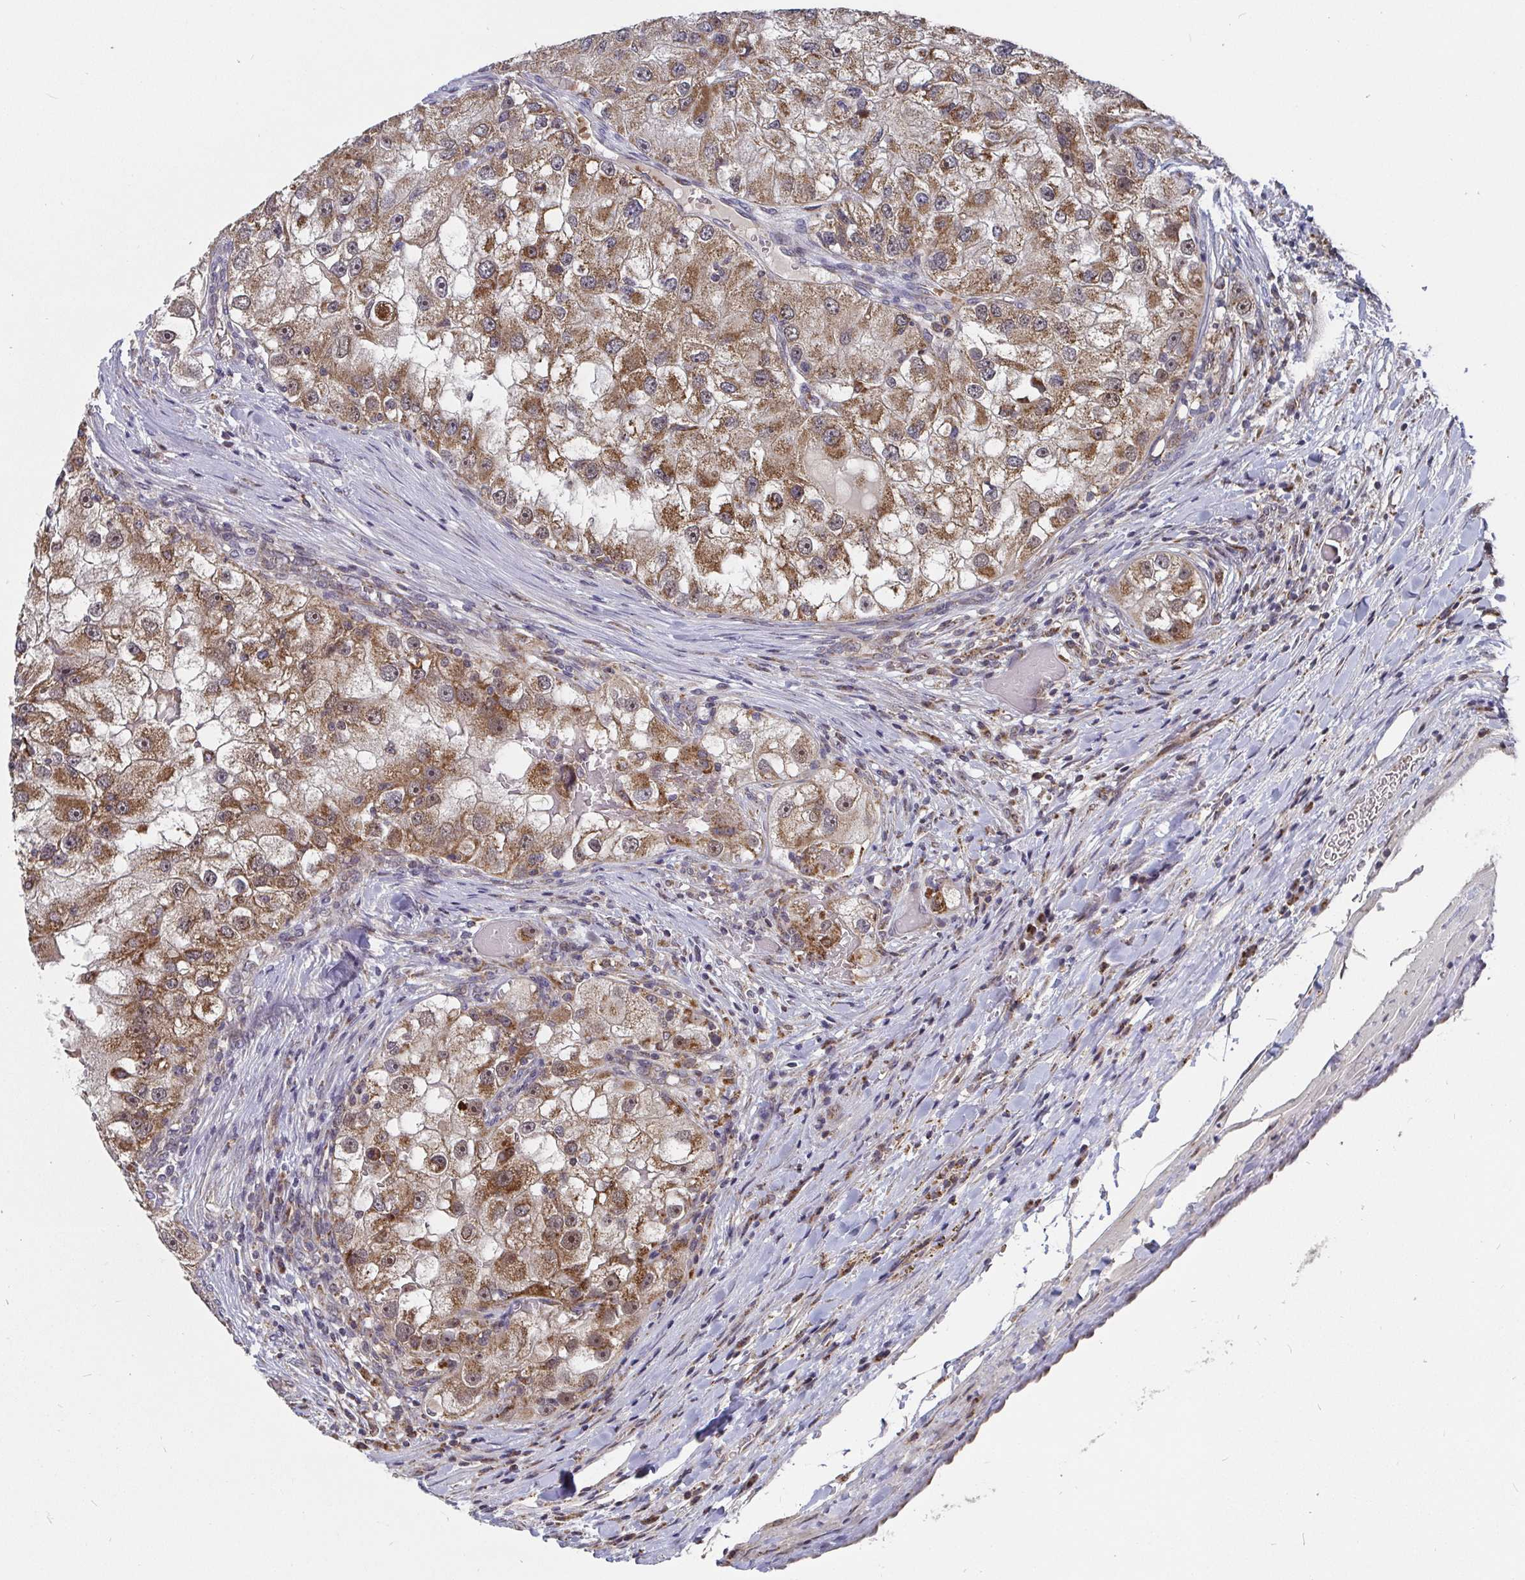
{"staining": {"intensity": "moderate", "quantity": ">75%", "location": "cytoplasmic/membranous"}, "tissue": "renal cancer", "cell_type": "Tumor cells", "image_type": "cancer", "snomed": [{"axis": "morphology", "description": "Adenocarcinoma, NOS"}, {"axis": "topography", "description": "Kidney"}], "caption": "Immunohistochemical staining of human renal cancer displays moderate cytoplasmic/membranous protein expression in about >75% of tumor cells. The protein of interest is stained brown, and the nuclei are stained in blue (DAB IHC with brightfield microscopy, high magnification).", "gene": "PDF", "patient": {"sex": "male", "age": 63}}